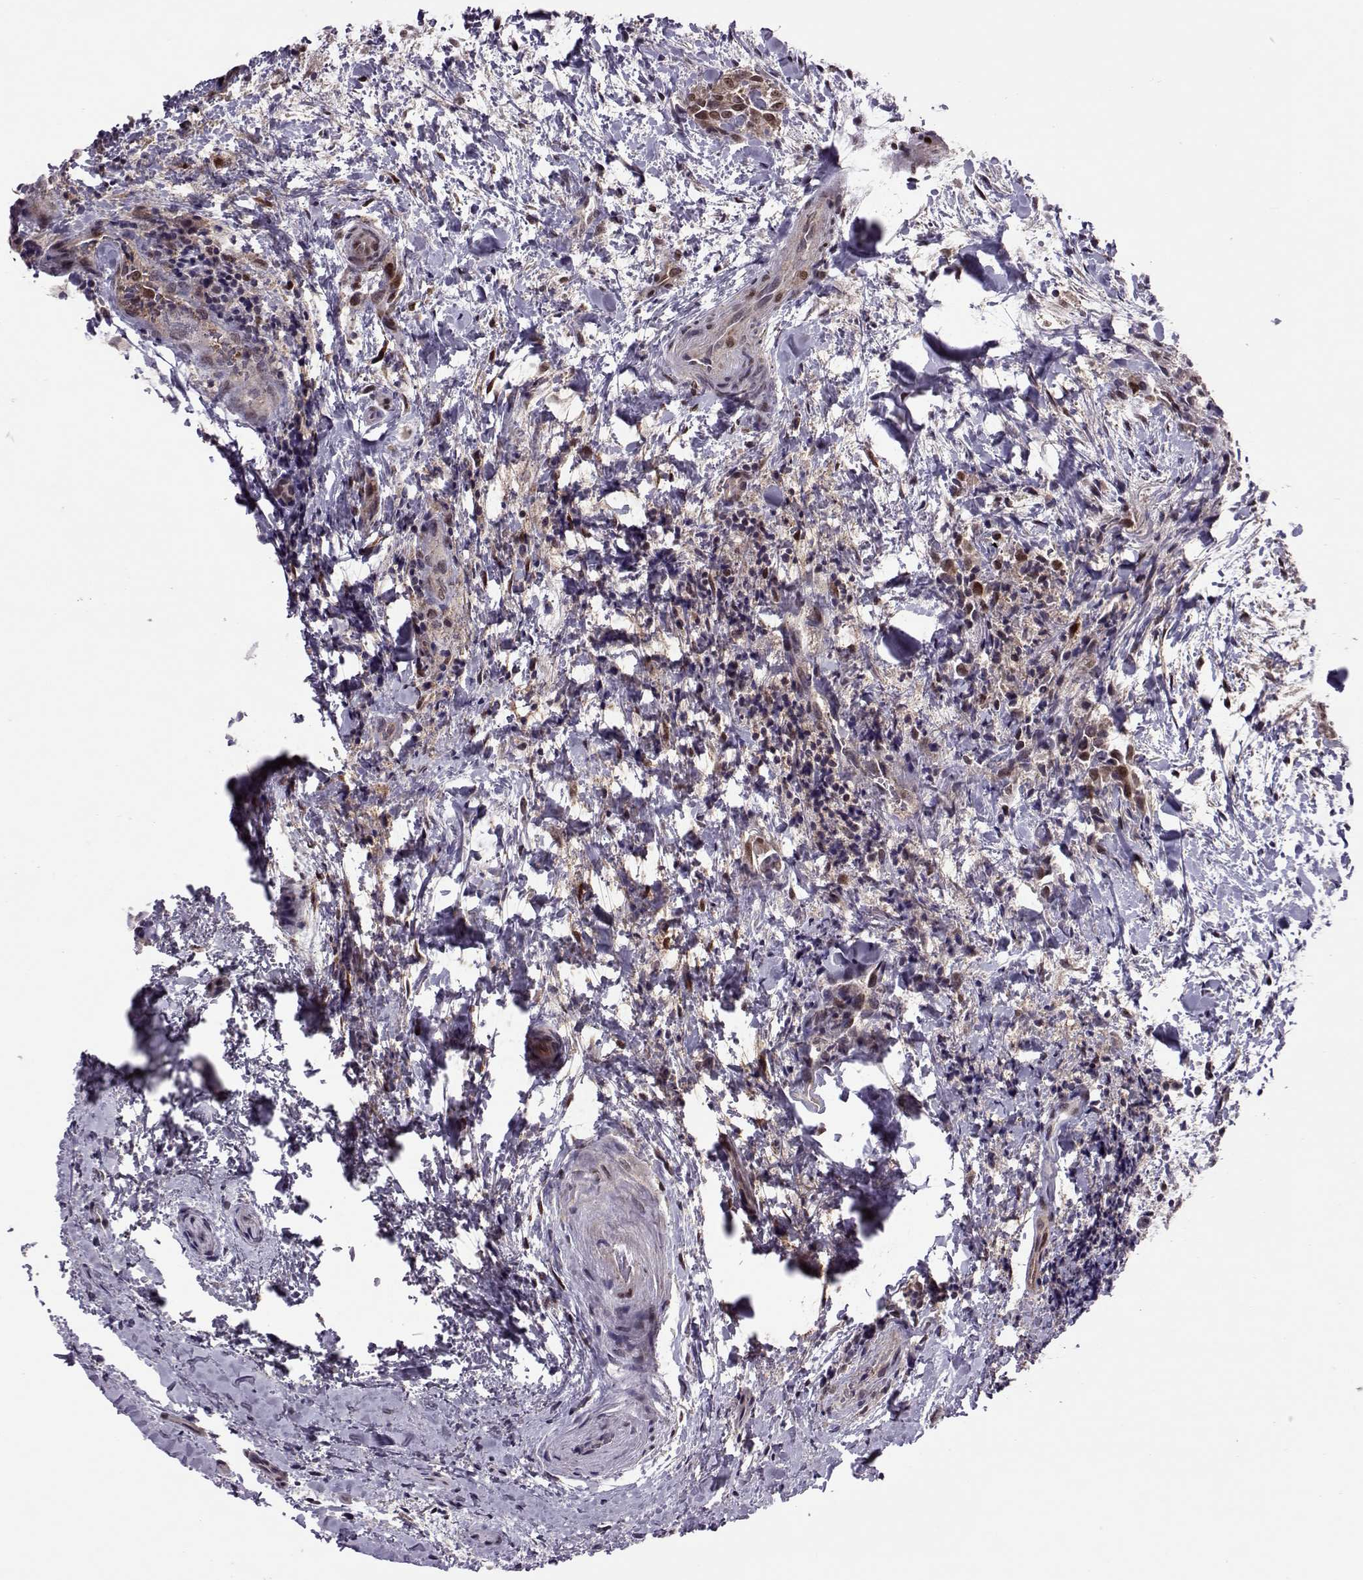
{"staining": {"intensity": "moderate", "quantity": ">75%", "location": "cytoplasmic/membranous,nuclear"}, "tissue": "thyroid cancer", "cell_type": "Tumor cells", "image_type": "cancer", "snomed": [{"axis": "morphology", "description": "Papillary adenocarcinoma, NOS"}, {"axis": "topography", "description": "Thyroid gland"}], "caption": "Papillary adenocarcinoma (thyroid) was stained to show a protein in brown. There is medium levels of moderate cytoplasmic/membranous and nuclear expression in approximately >75% of tumor cells.", "gene": "CDK4", "patient": {"sex": "male", "age": 61}}